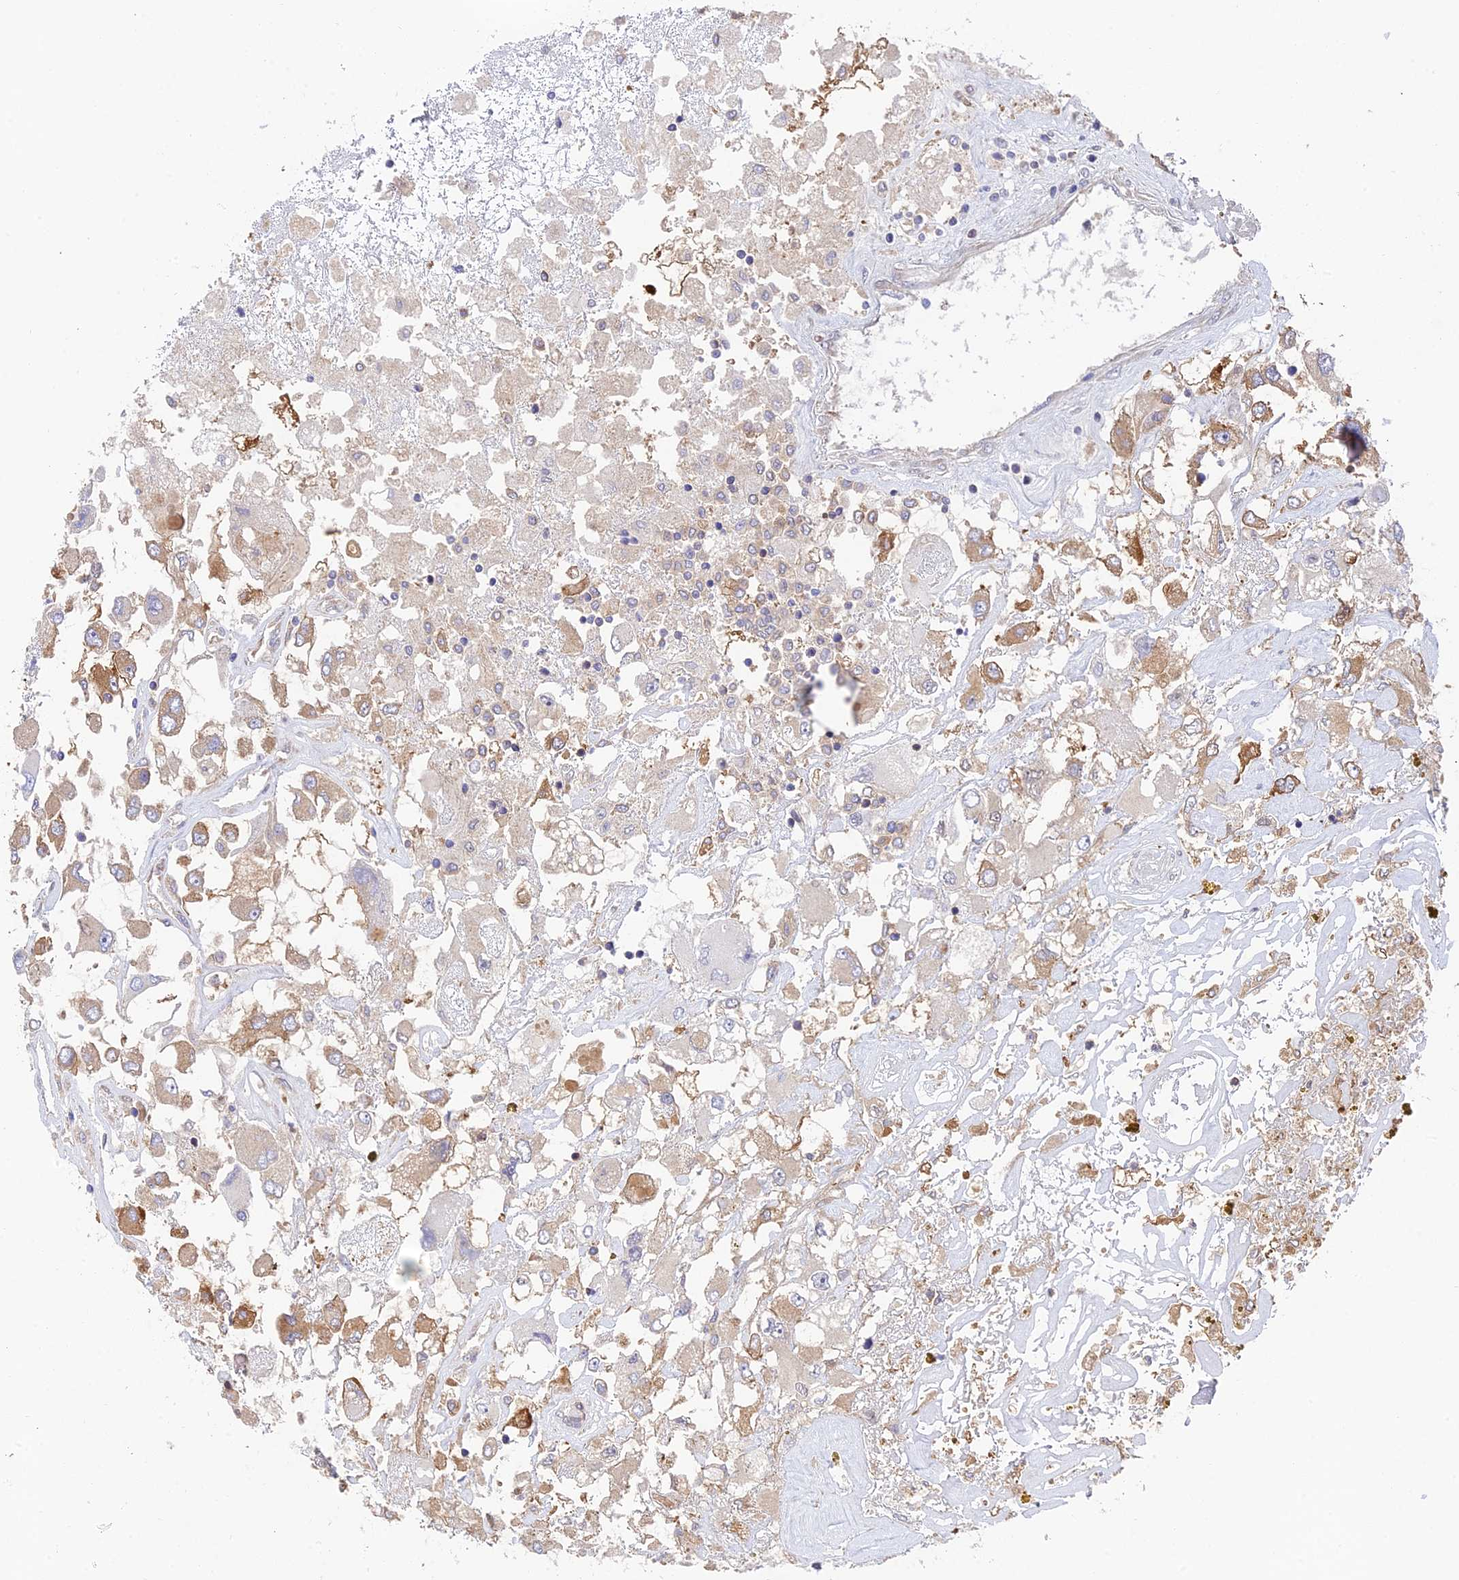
{"staining": {"intensity": "moderate", "quantity": "25%-75%", "location": "cytoplasmic/membranous"}, "tissue": "renal cancer", "cell_type": "Tumor cells", "image_type": "cancer", "snomed": [{"axis": "morphology", "description": "Adenocarcinoma, NOS"}, {"axis": "topography", "description": "Kidney"}], "caption": "High-power microscopy captured an IHC image of renal adenocarcinoma, revealing moderate cytoplasmic/membranous positivity in approximately 25%-75% of tumor cells.", "gene": "IPO5", "patient": {"sex": "female", "age": 52}}